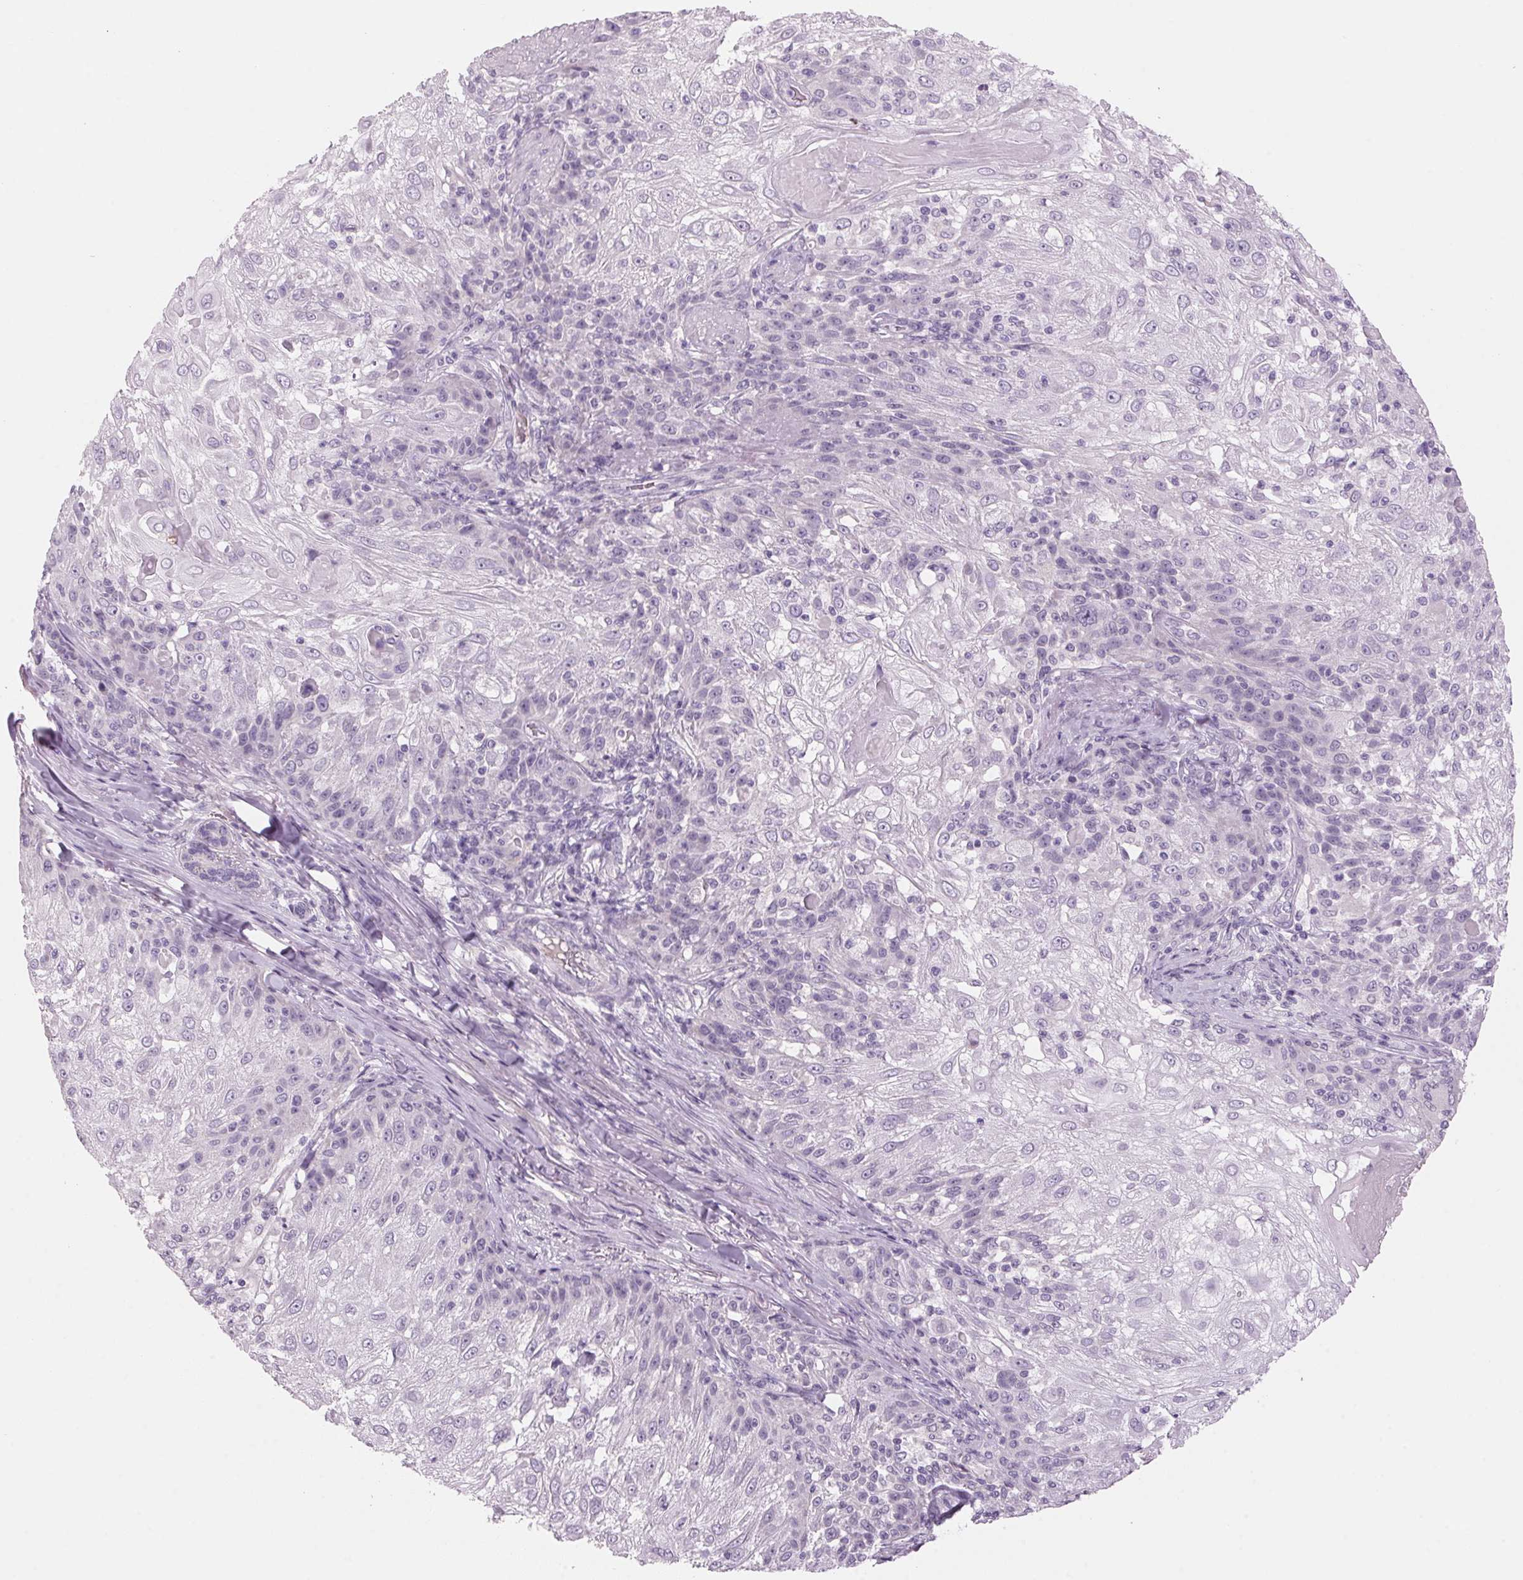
{"staining": {"intensity": "negative", "quantity": "none", "location": "none"}, "tissue": "skin cancer", "cell_type": "Tumor cells", "image_type": "cancer", "snomed": [{"axis": "morphology", "description": "Normal tissue, NOS"}, {"axis": "morphology", "description": "Squamous cell carcinoma, NOS"}, {"axis": "topography", "description": "Skin"}], "caption": "Tumor cells show no significant protein positivity in skin cancer. The staining was performed using DAB (3,3'-diaminobenzidine) to visualize the protein expression in brown, while the nuclei were stained in blue with hematoxylin (Magnification: 20x).", "gene": "ADAM20", "patient": {"sex": "female", "age": 83}}